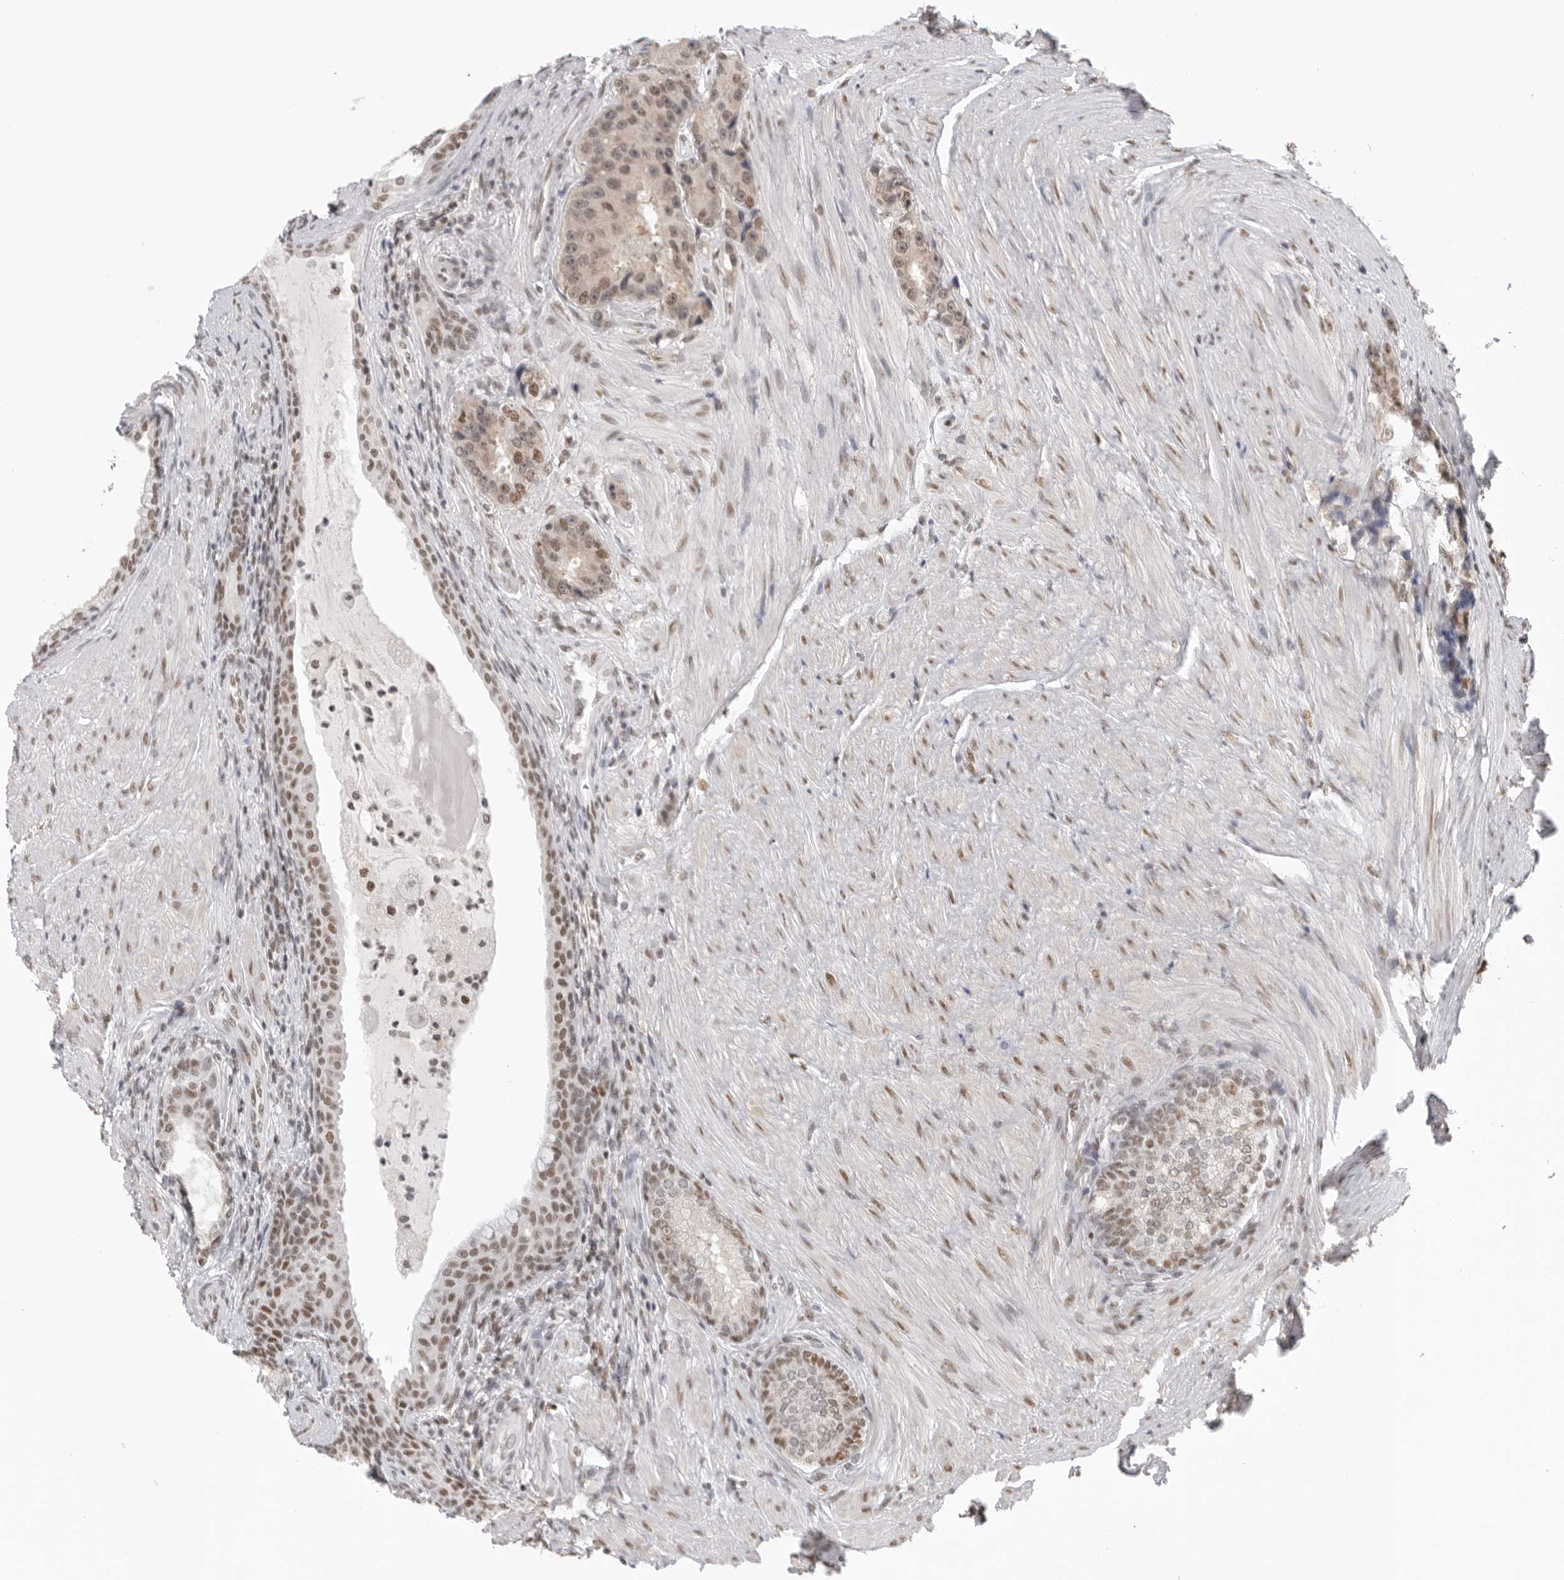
{"staining": {"intensity": "moderate", "quantity": "25%-75%", "location": "nuclear"}, "tissue": "prostate cancer", "cell_type": "Tumor cells", "image_type": "cancer", "snomed": [{"axis": "morphology", "description": "Adenocarcinoma, High grade"}, {"axis": "topography", "description": "Prostate"}], "caption": "Prostate cancer (adenocarcinoma (high-grade)) was stained to show a protein in brown. There is medium levels of moderate nuclear positivity in about 25%-75% of tumor cells.", "gene": "RPA2", "patient": {"sex": "male", "age": 60}}